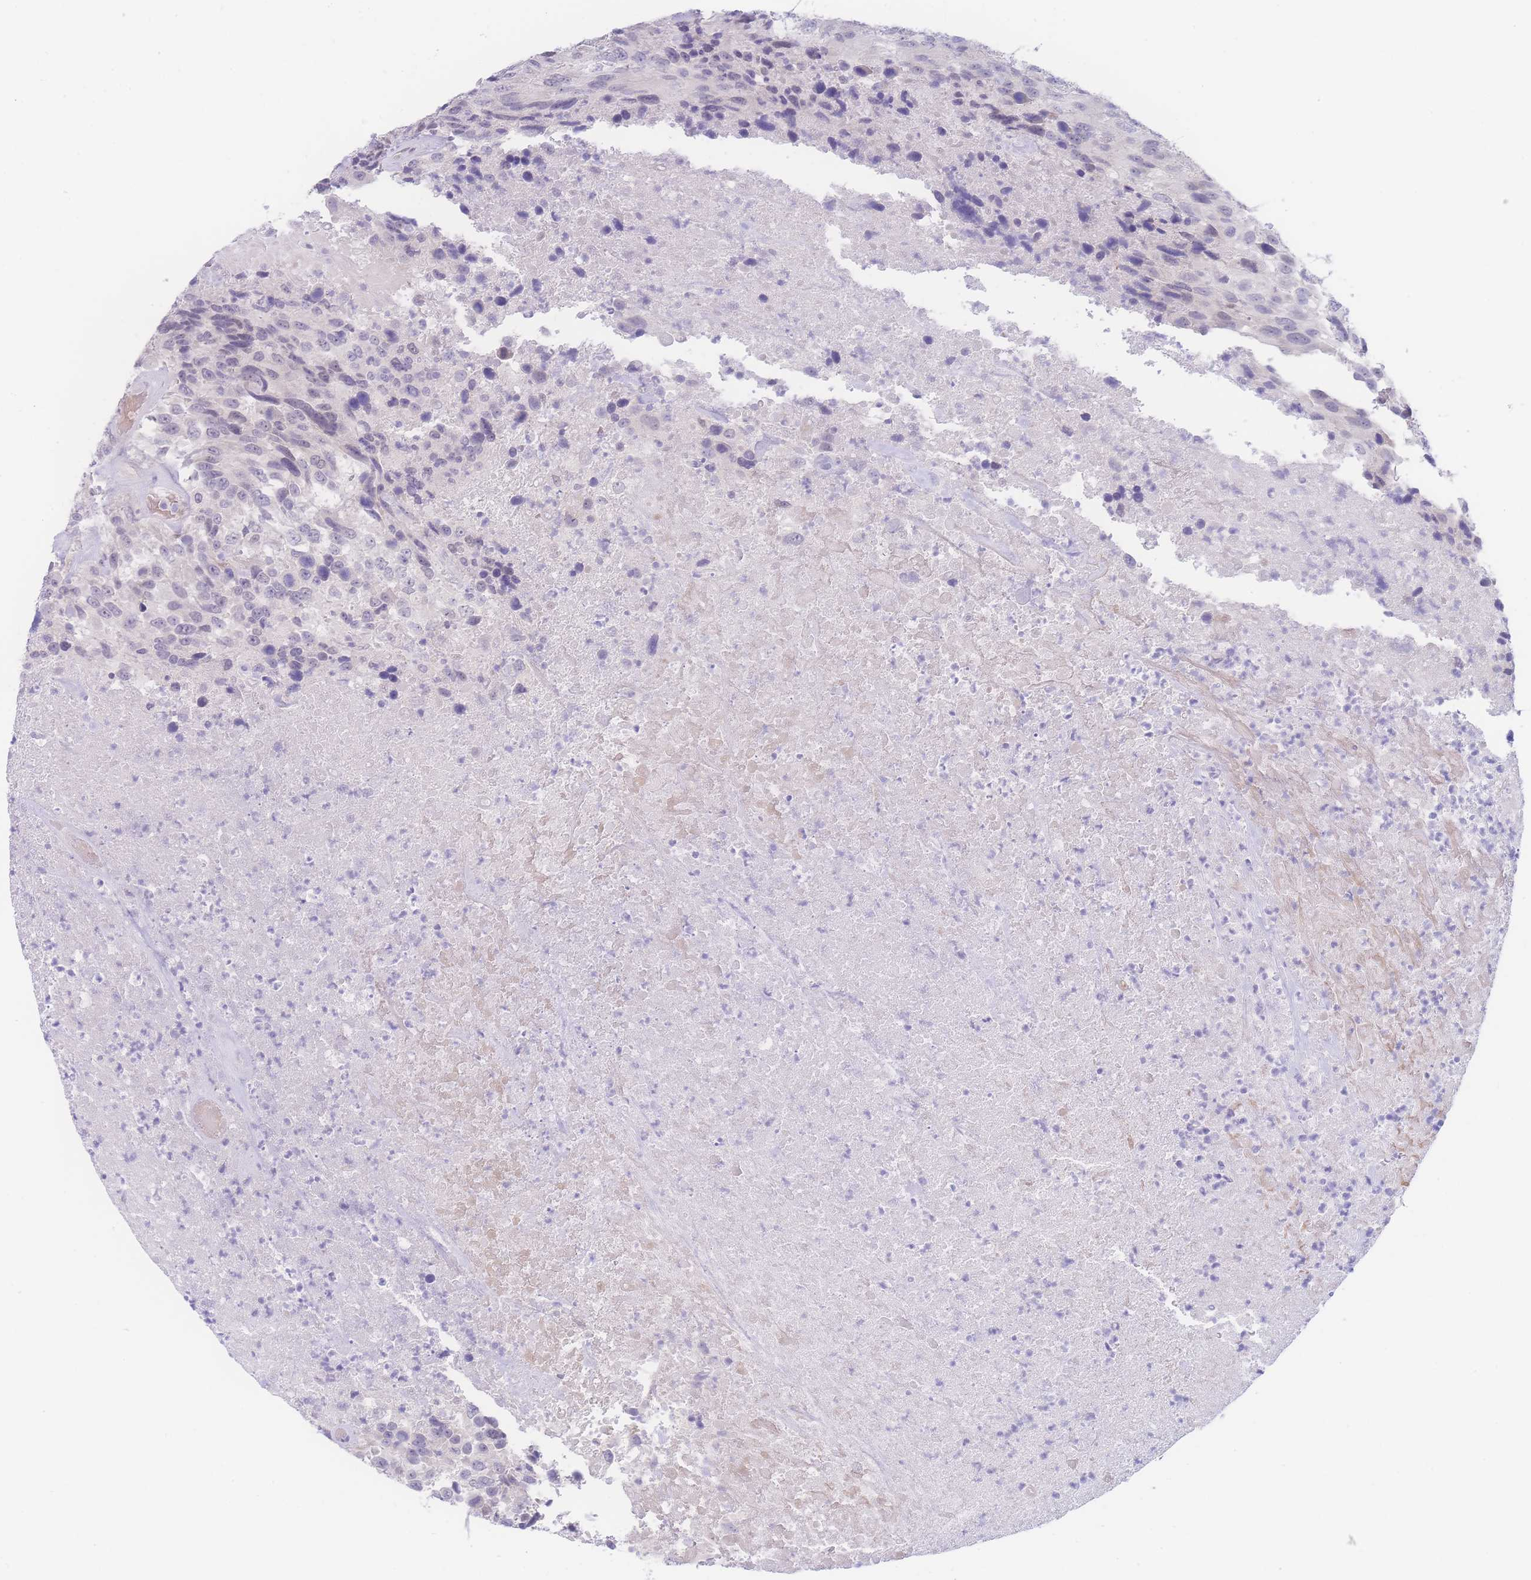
{"staining": {"intensity": "negative", "quantity": "none", "location": "none"}, "tissue": "urothelial cancer", "cell_type": "Tumor cells", "image_type": "cancer", "snomed": [{"axis": "morphology", "description": "Urothelial carcinoma, High grade"}, {"axis": "topography", "description": "Urinary bladder"}], "caption": "Immunohistochemical staining of human urothelial carcinoma (high-grade) displays no significant expression in tumor cells.", "gene": "PRSS22", "patient": {"sex": "female", "age": 70}}